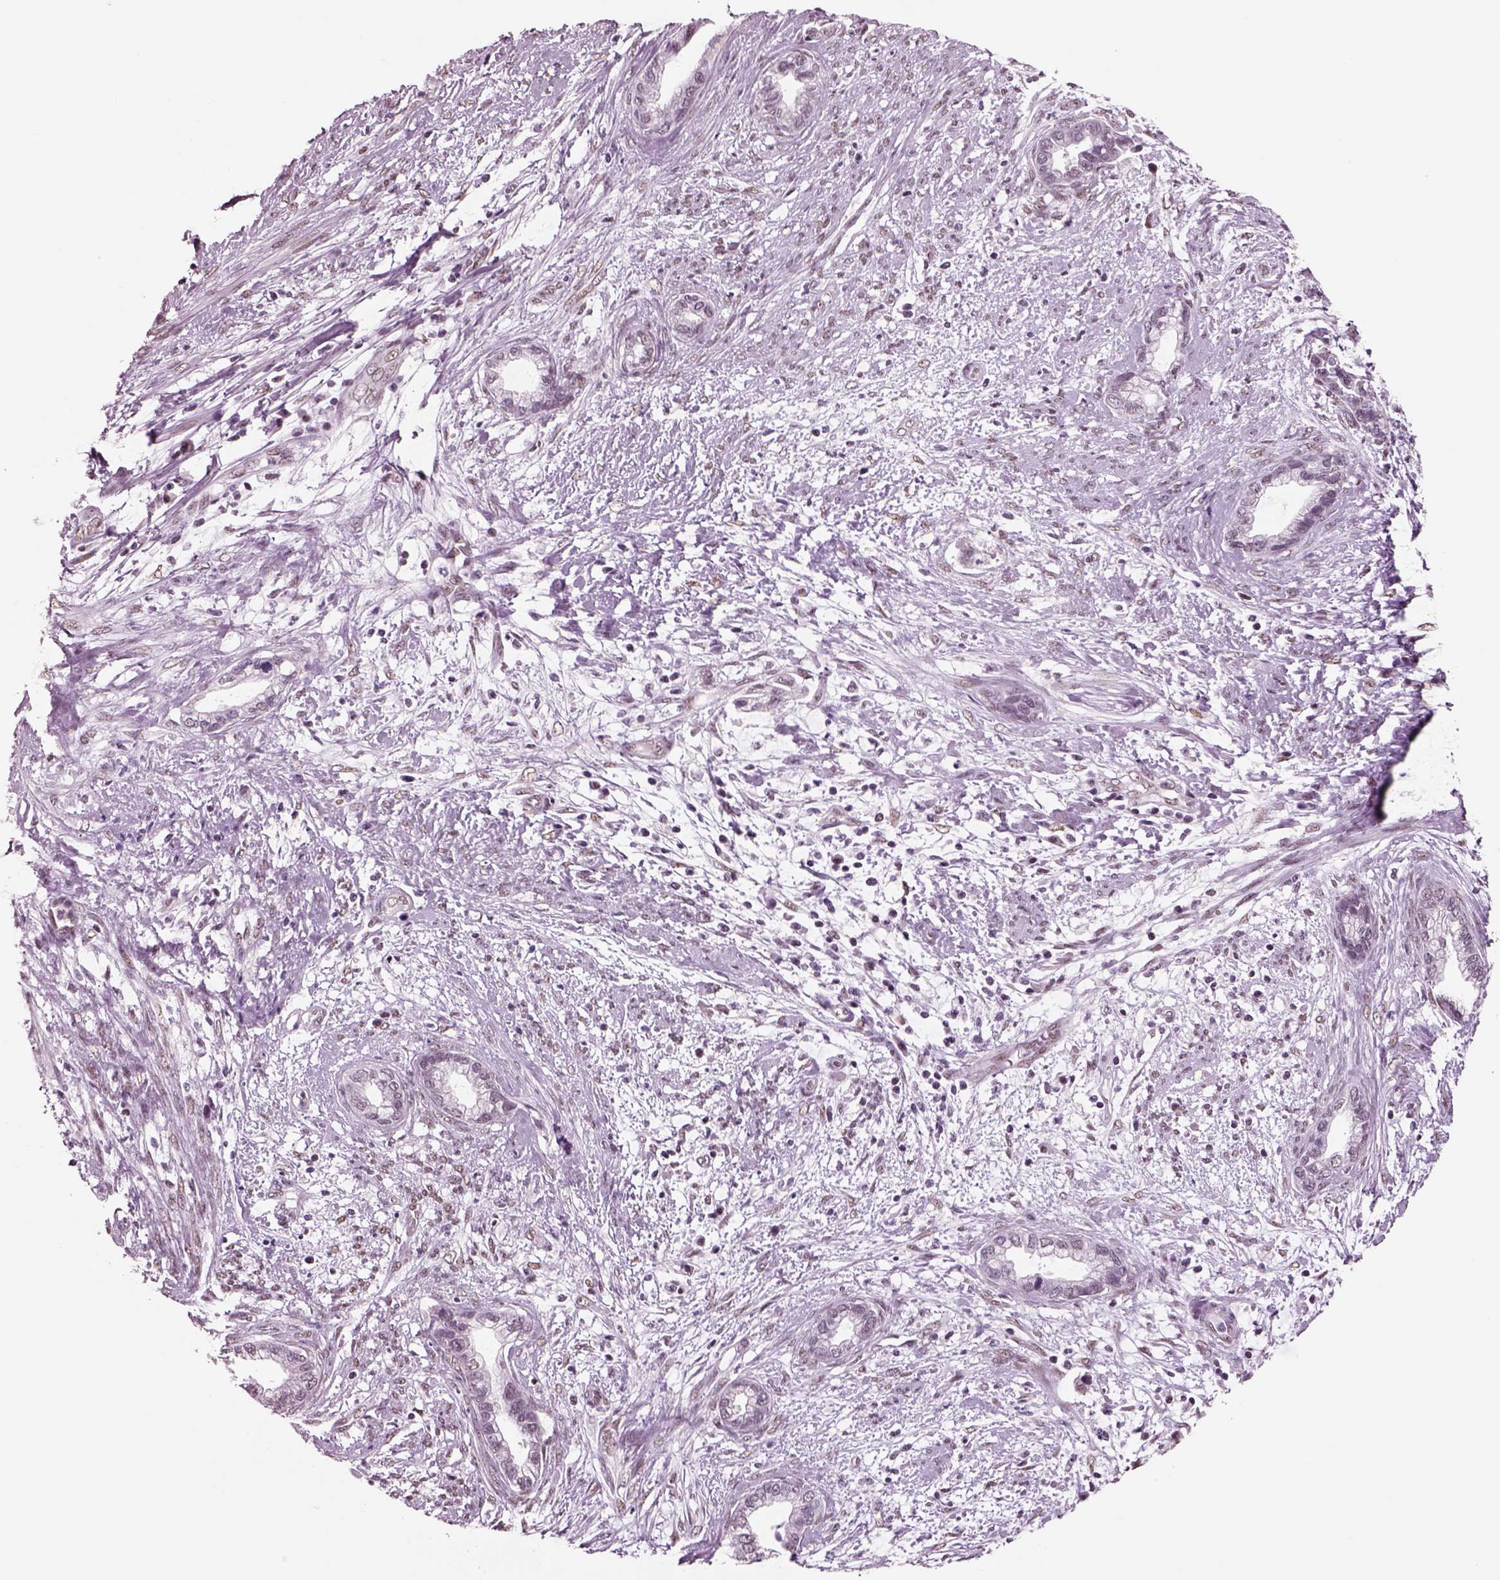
{"staining": {"intensity": "negative", "quantity": "none", "location": "none"}, "tissue": "cervical cancer", "cell_type": "Tumor cells", "image_type": "cancer", "snomed": [{"axis": "morphology", "description": "Adenocarcinoma, NOS"}, {"axis": "topography", "description": "Cervix"}], "caption": "Immunohistochemistry (IHC) histopathology image of neoplastic tissue: adenocarcinoma (cervical) stained with DAB (3,3'-diaminobenzidine) displays no significant protein expression in tumor cells.", "gene": "SEPHS1", "patient": {"sex": "female", "age": 62}}